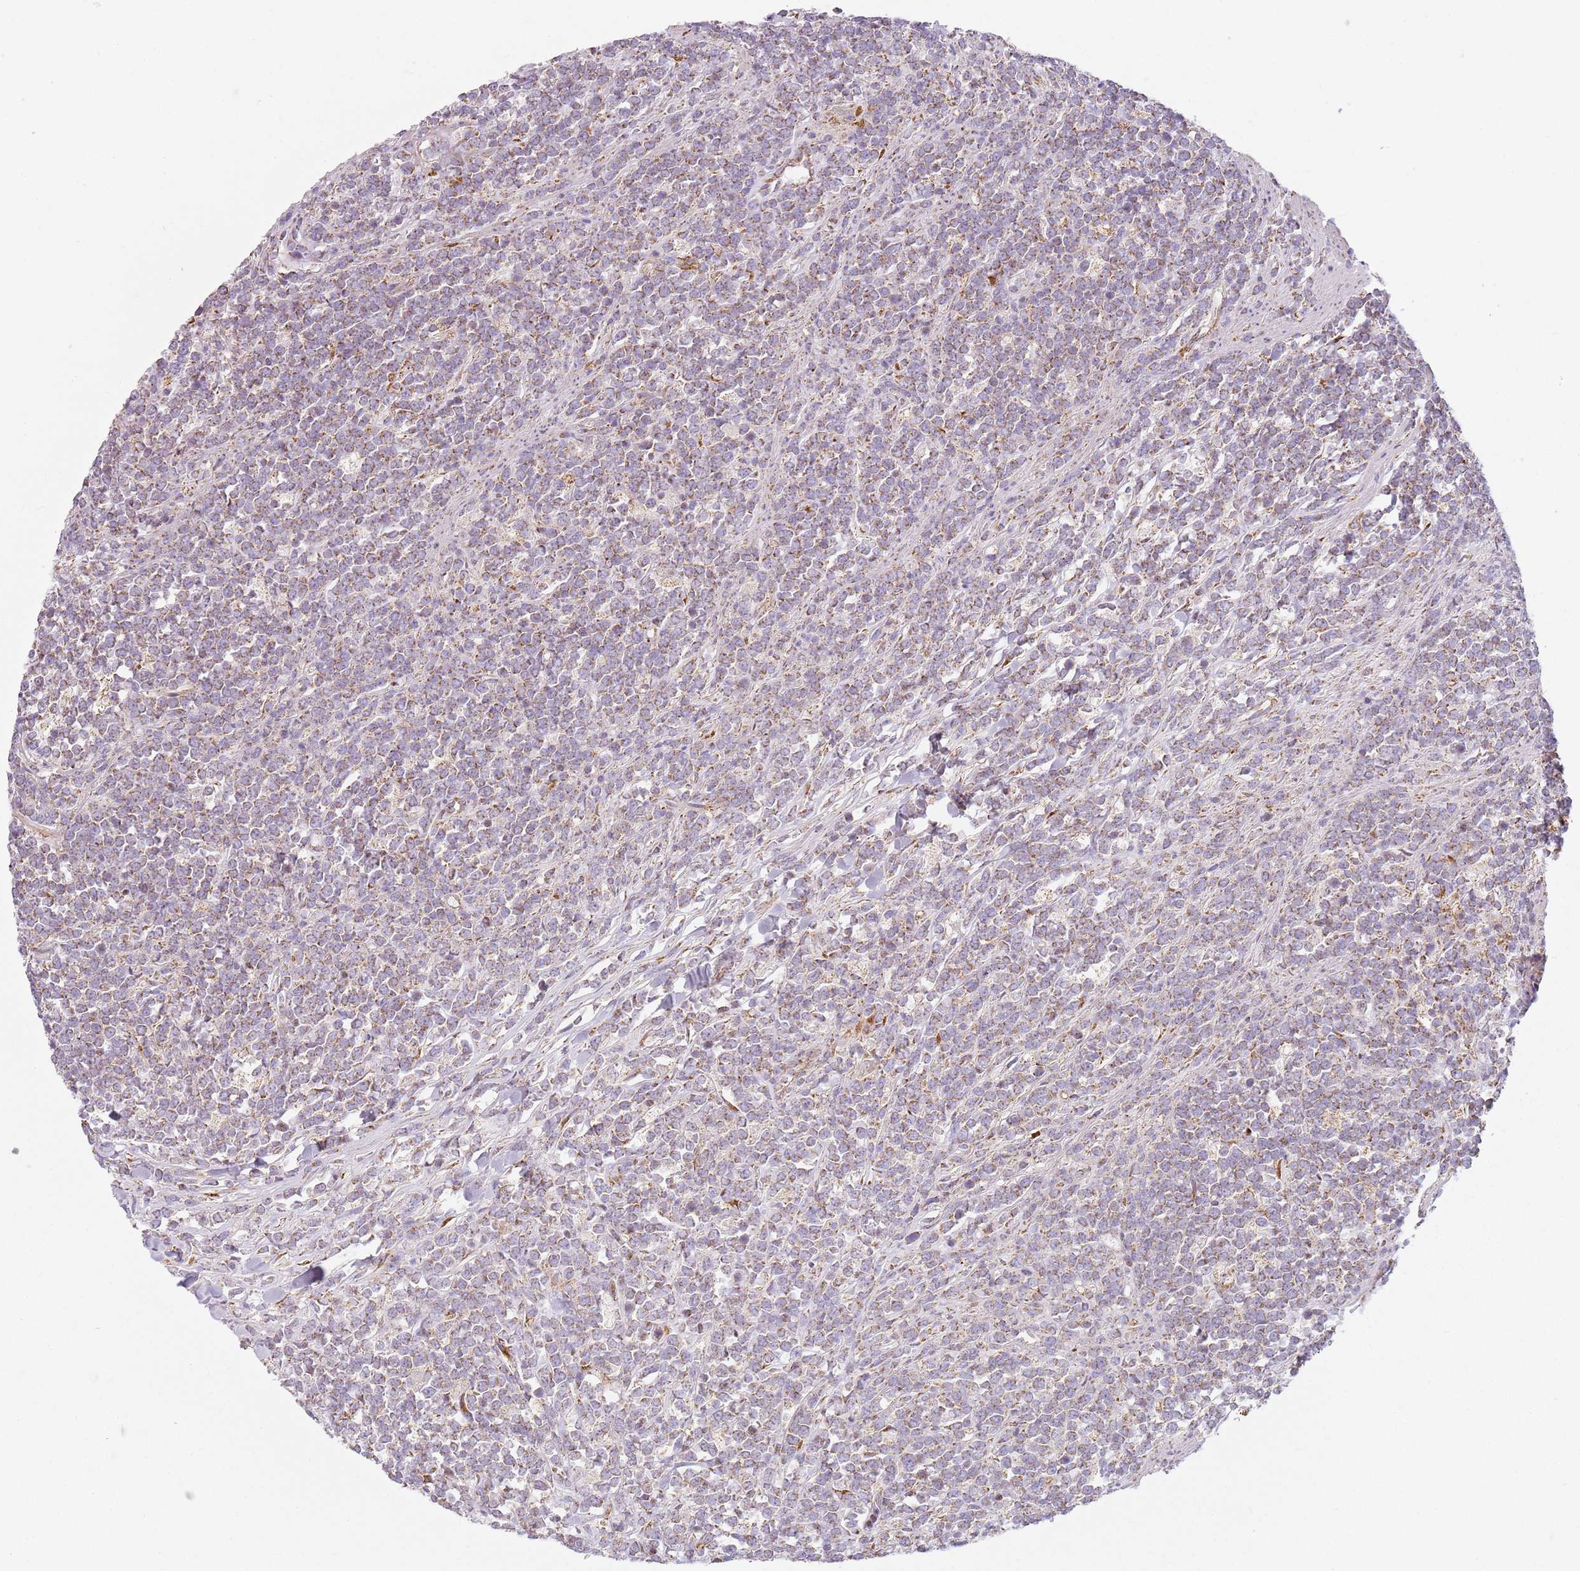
{"staining": {"intensity": "weak", "quantity": "<25%", "location": "cytoplasmic/membranous"}, "tissue": "lymphoma", "cell_type": "Tumor cells", "image_type": "cancer", "snomed": [{"axis": "morphology", "description": "Malignant lymphoma, non-Hodgkin's type, High grade"}, {"axis": "topography", "description": "Small intestine"}, {"axis": "topography", "description": "Colon"}], "caption": "Immunohistochemical staining of human malignant lymphoma, non-Hodgkin's type (high-grade) reveals no significant staining in tumor cells. (Brightfield microscopy of DAB immunohistochemistry (IHC) at high magnification).", "gene": "TMEM200C", "patient": {"sex": "male", "age": 8}}